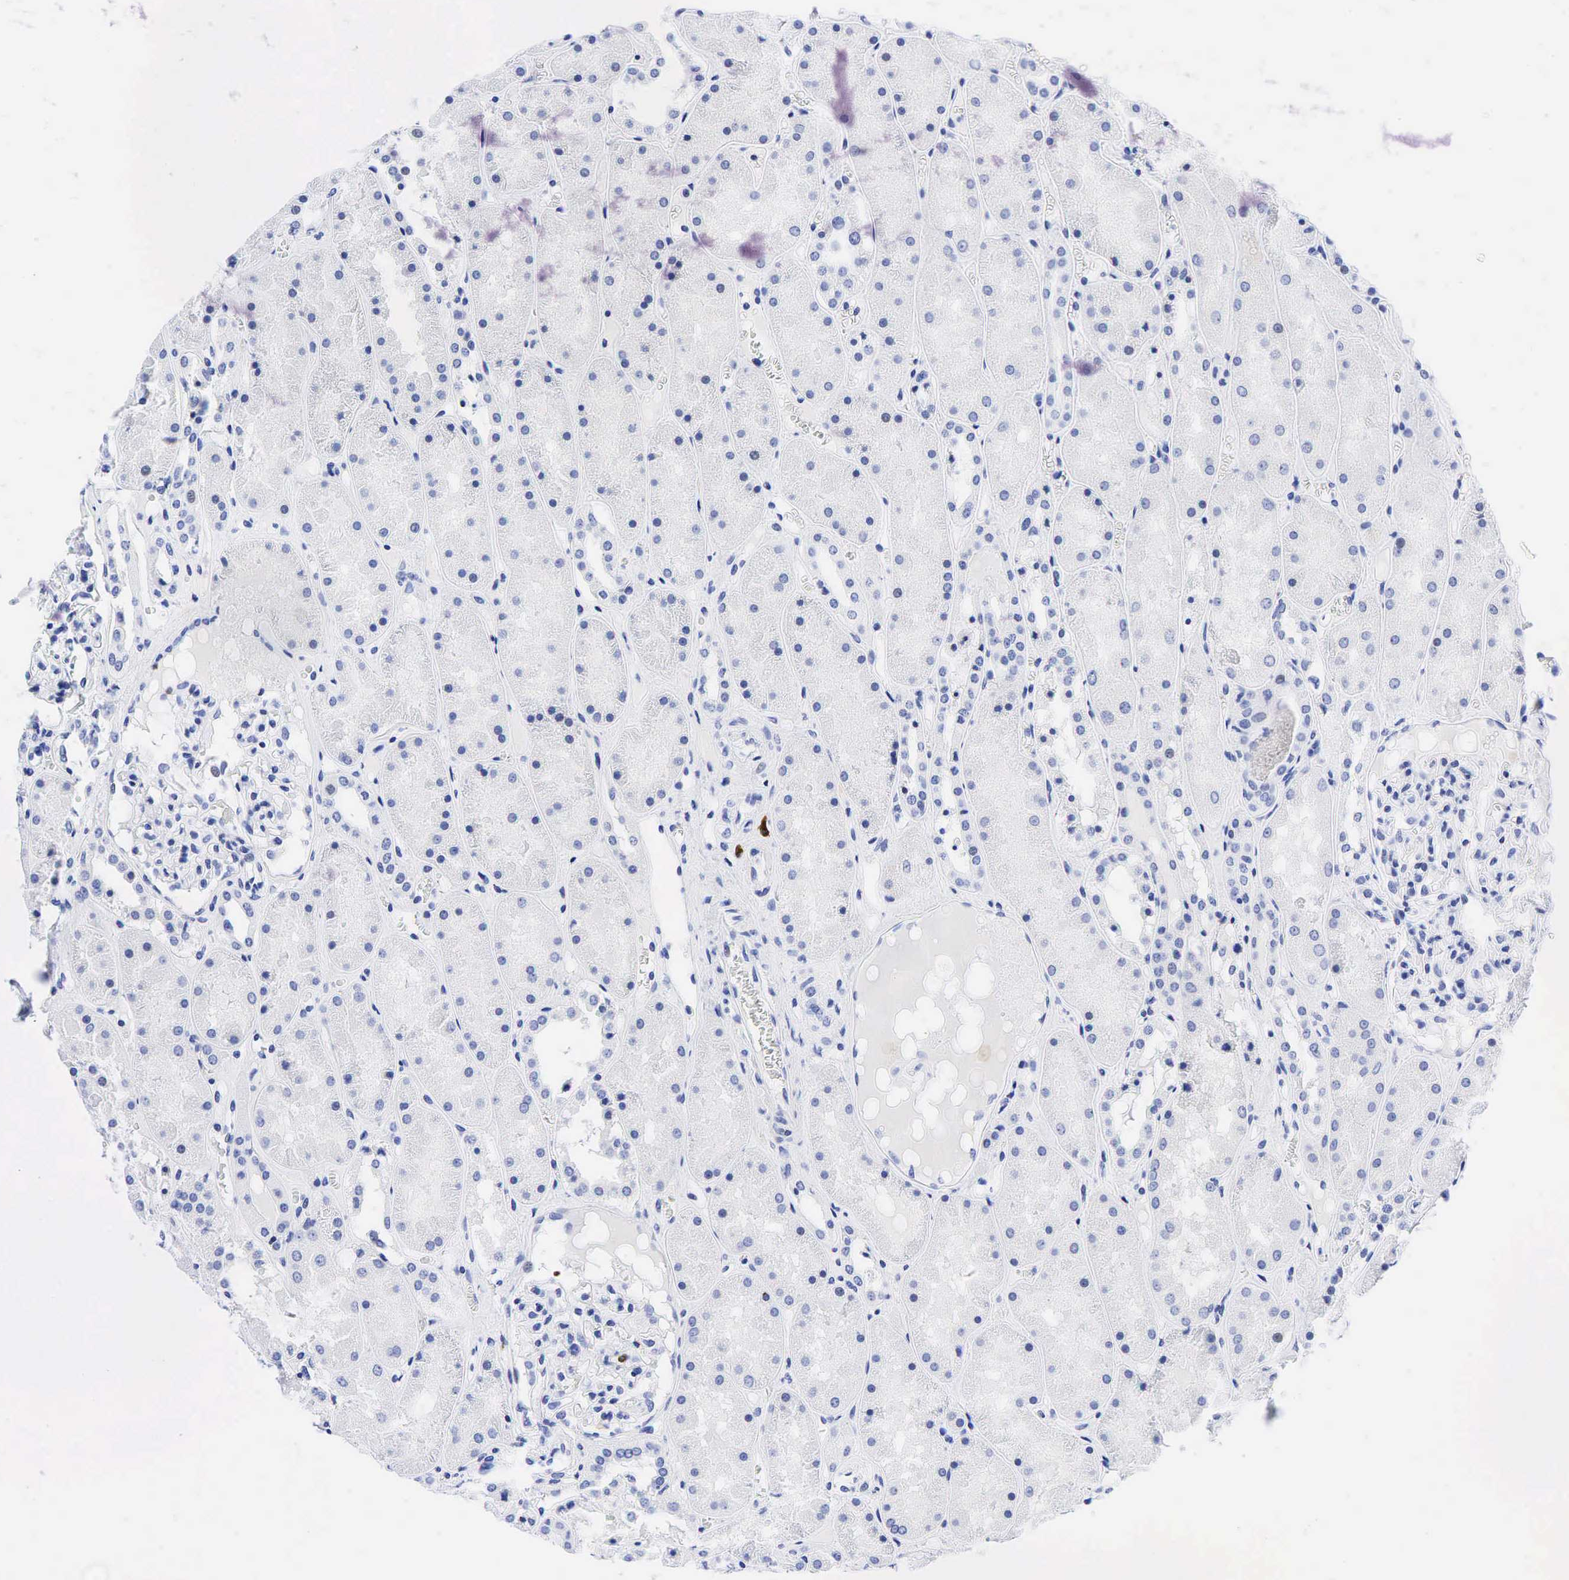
{"staining": {"intensity": "negative", "quantity": "none", "location": "none"}, "tissue": "kidney", "cell_type": "Cells in glomeruli", "image_type": "normal", "snomed": [{"axis": "morphology", "description": "Normal tissue, NOS"}, {"axis": "topography", "description": "Kidney"}], "caption": "Immunohistochemistry of unremarkable kidney displays no positivity in cells in glomeruli.", "gene": "CD79A", "patient": {"sex": "male", "age": 36}}